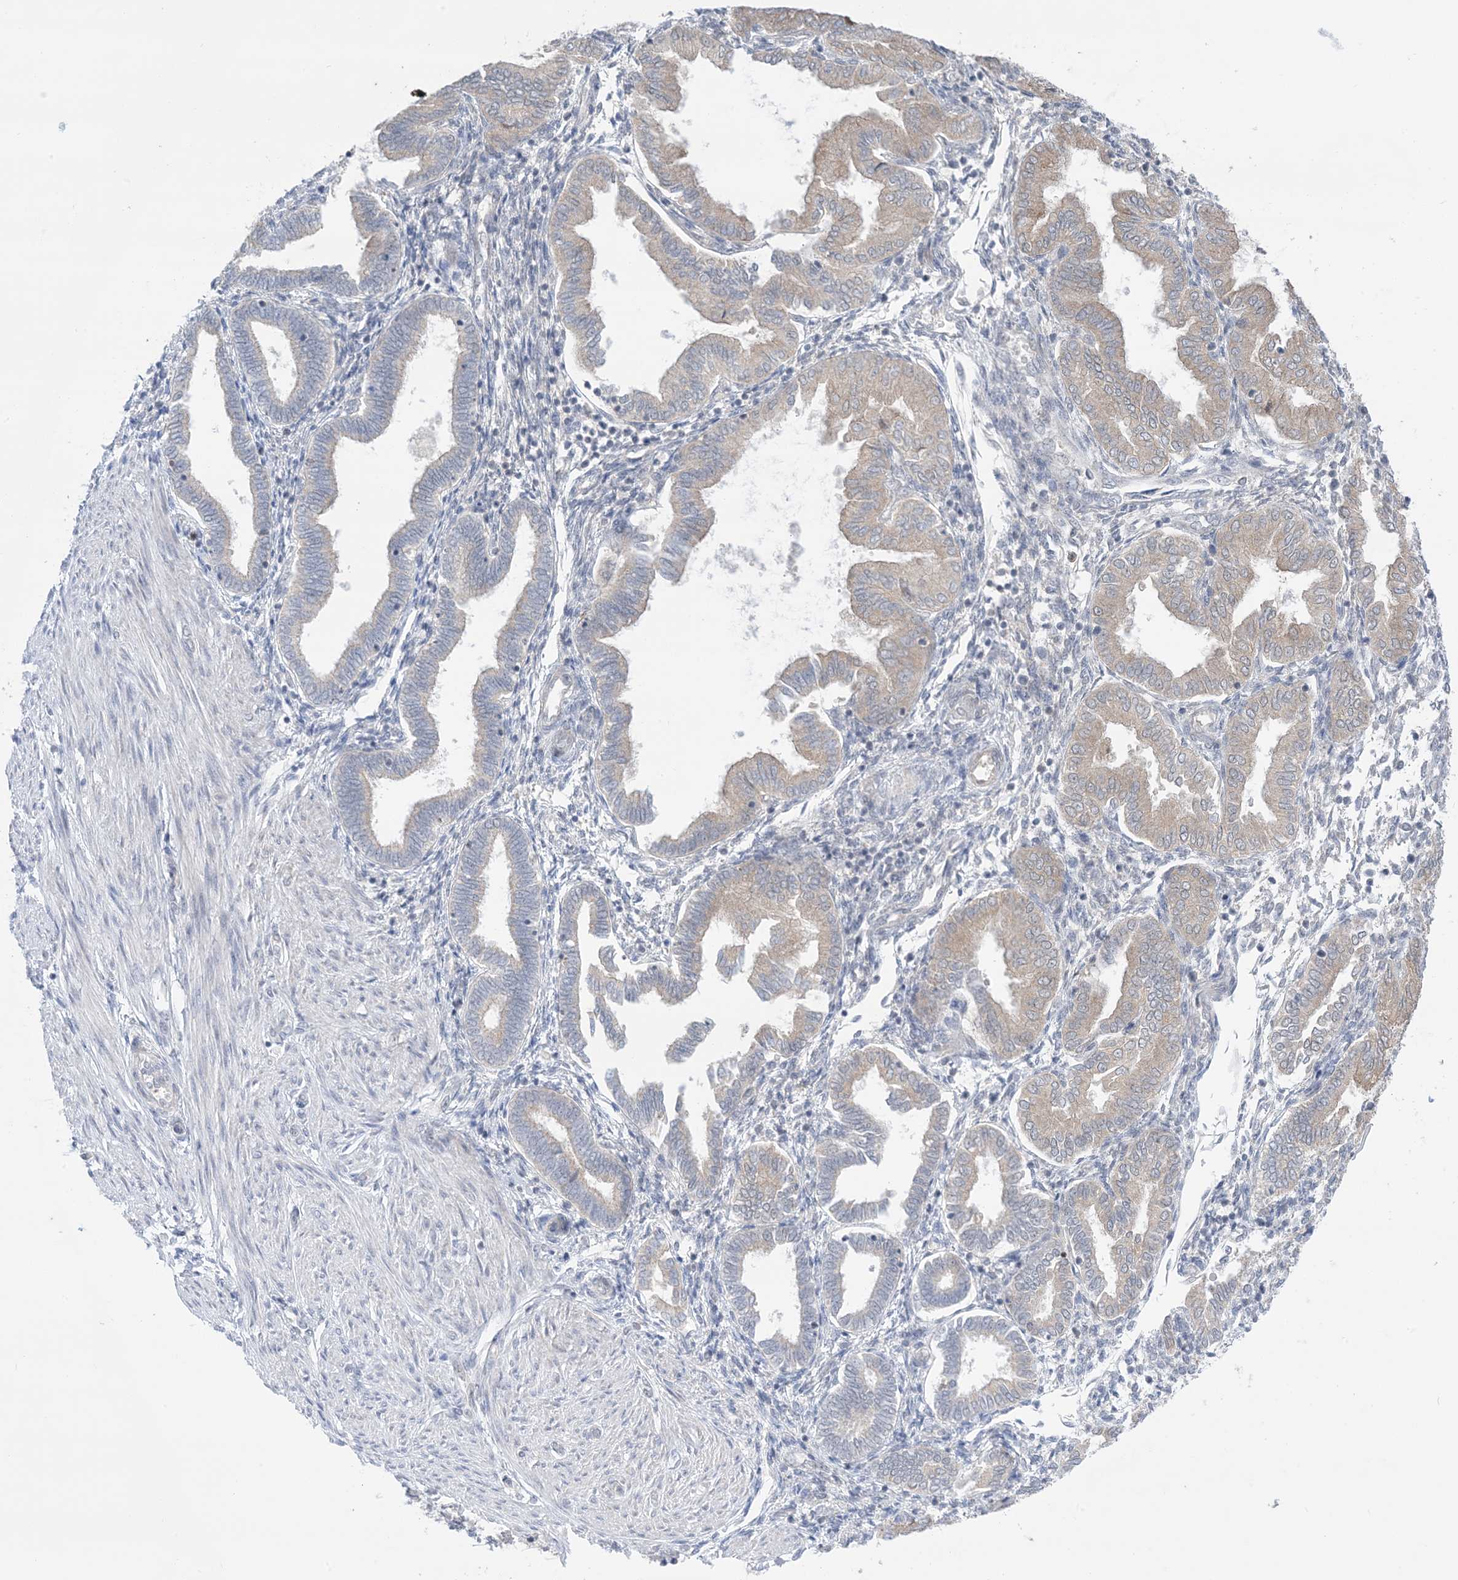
{"staining": {"intensity": "weak", "quantity": "<25%", "location": "nuclear"}, "tissue": "endometrium", "cell_type": "Cells in endometrial stroma", "image_type": "normal", "snomed": [{"axis": "morphology", "description": "Normal tissue, NOS"}, {"axis": "topography", "description": "Endometrium"}], "caption": "A micrograph of endometrium stained for a protein displays no brown staining in cells in endometrial stroma.", "gene": "TFPT", "patient": {"sex": "female", "age": 53}}